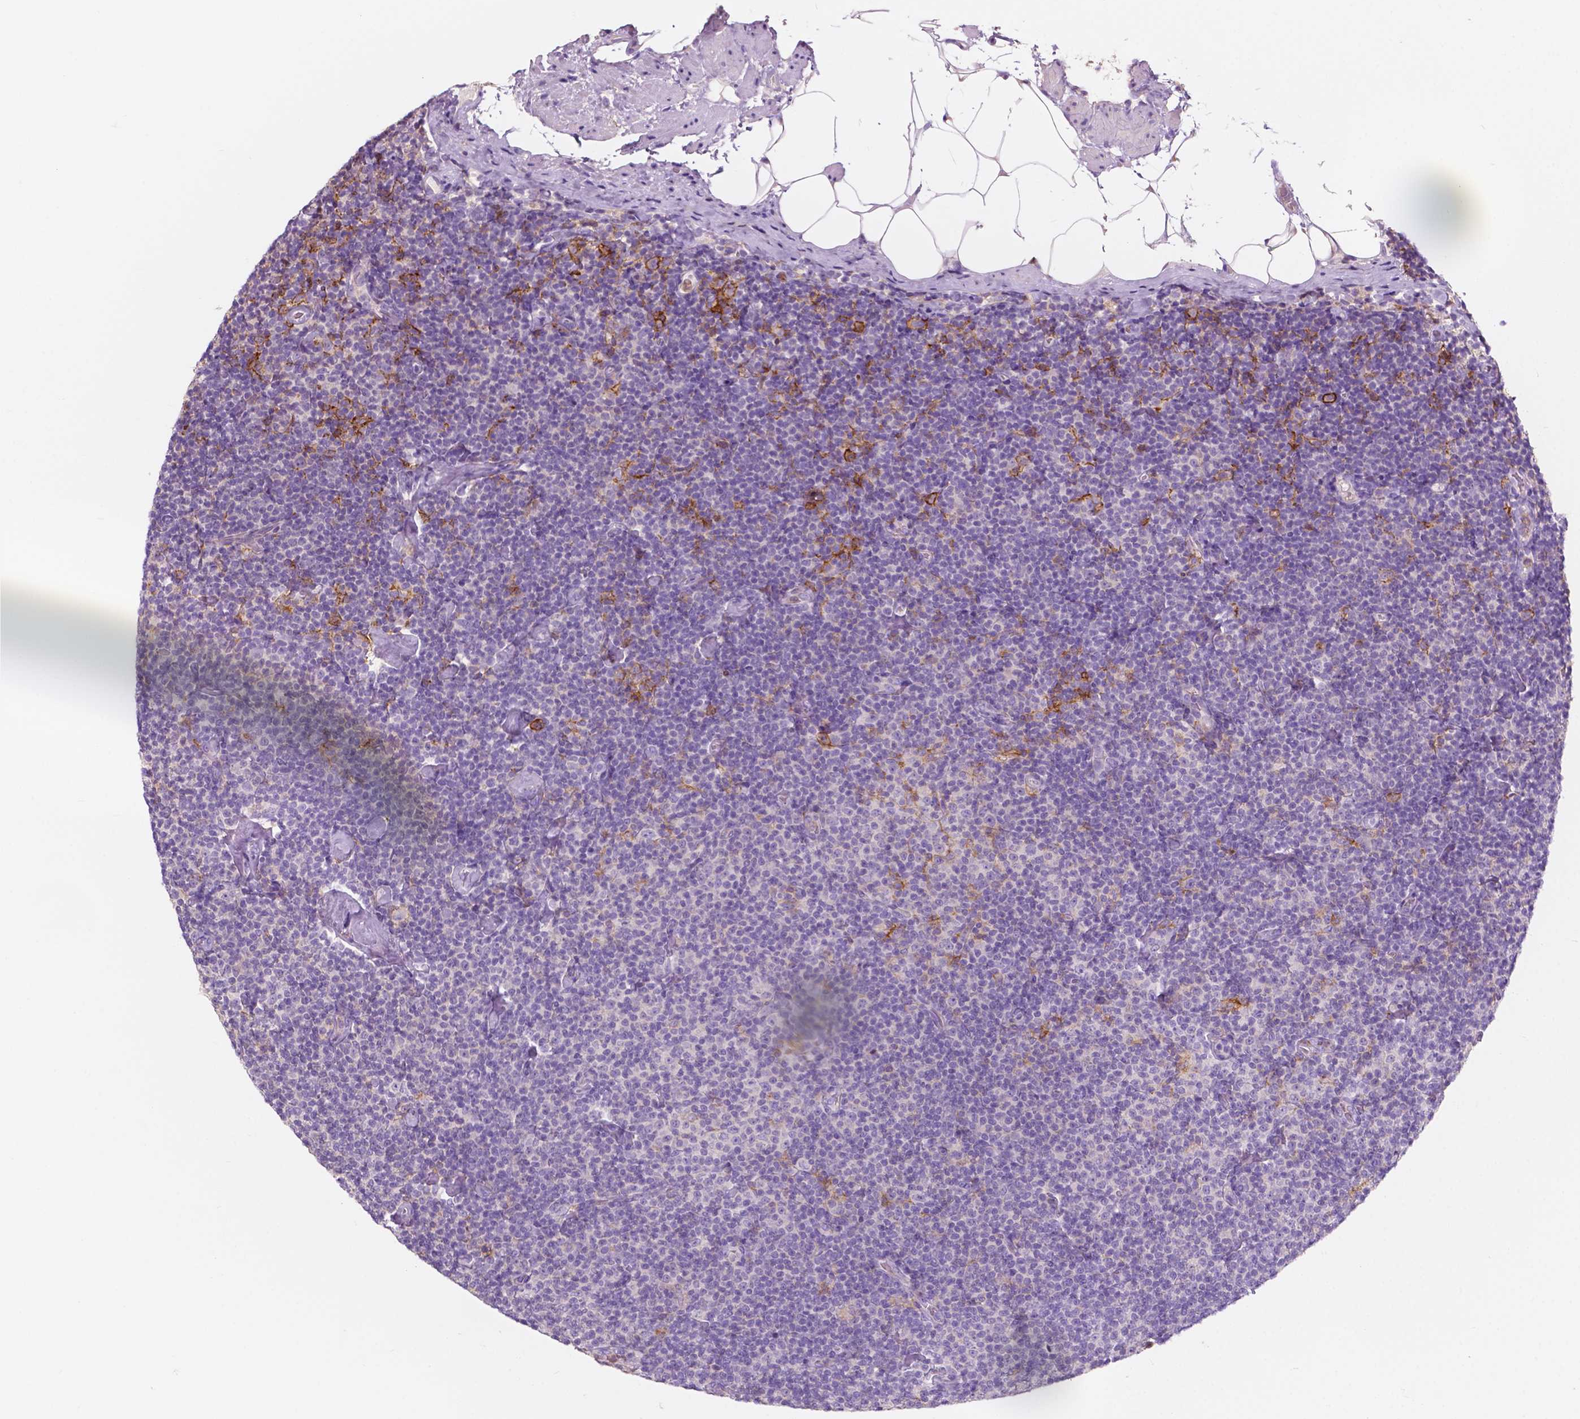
{"staining": {"intensity": "negative", "quantity": "none", "location": "none"}, "tissue": "lymphoma", "cell_type": "Tumor cells", "image_type": "cancer", "snomed": [{"axis": "morphology", "description": "Malignant lymphoma, non-Hodgkin's type, Low grade"}, {"axis": "topography", "description": "Lymph node"}], "caption": "The micrograph demonstrates no staining of tumor cells in malignant lymphoma, non-Hodgkin's type (low-grade).", "gene": "SEMA4A", "patient": {"sex": "male", "age": 81}}